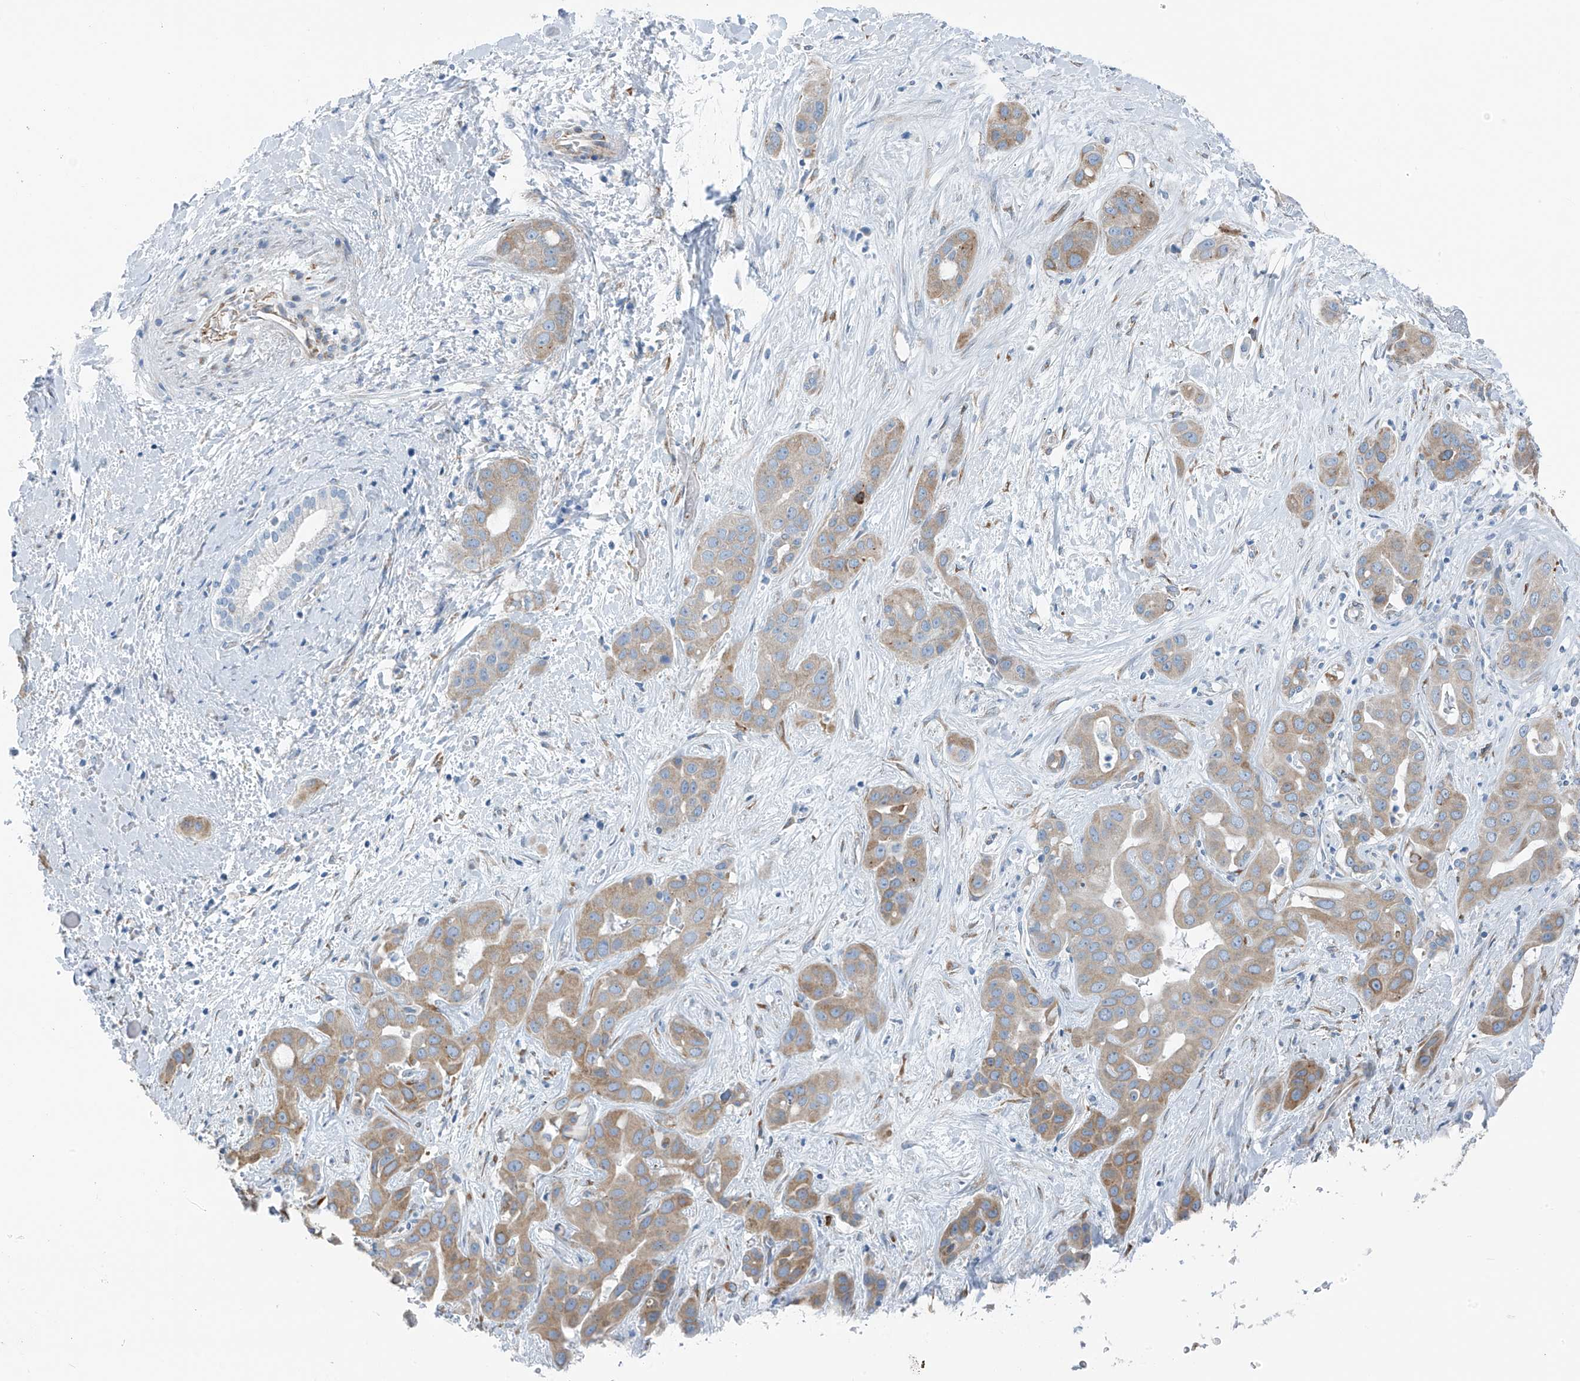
{"staining": {"intensity": "weak", "quantity": ">75%", "location": "cytoplasmic/membranous"}, "tissue": "liver cancer", "cell_type": "Tumor cells", "image_type": "cancer", "snomed": [{"axis": "morphology", "description": "Cholangiocarcinoma"}, {"axis": "topography", "description": "Liver"}], "caption": "A micrograph showing weak cytoplasmic/membranous staining in approximately >75% of tumor cells in liver cancer (cholangiocarcinoma), as visualized by brown immunohistochemical staining.", "gene": "RCN2", "patient": {"sex": "female", "age": 52}}